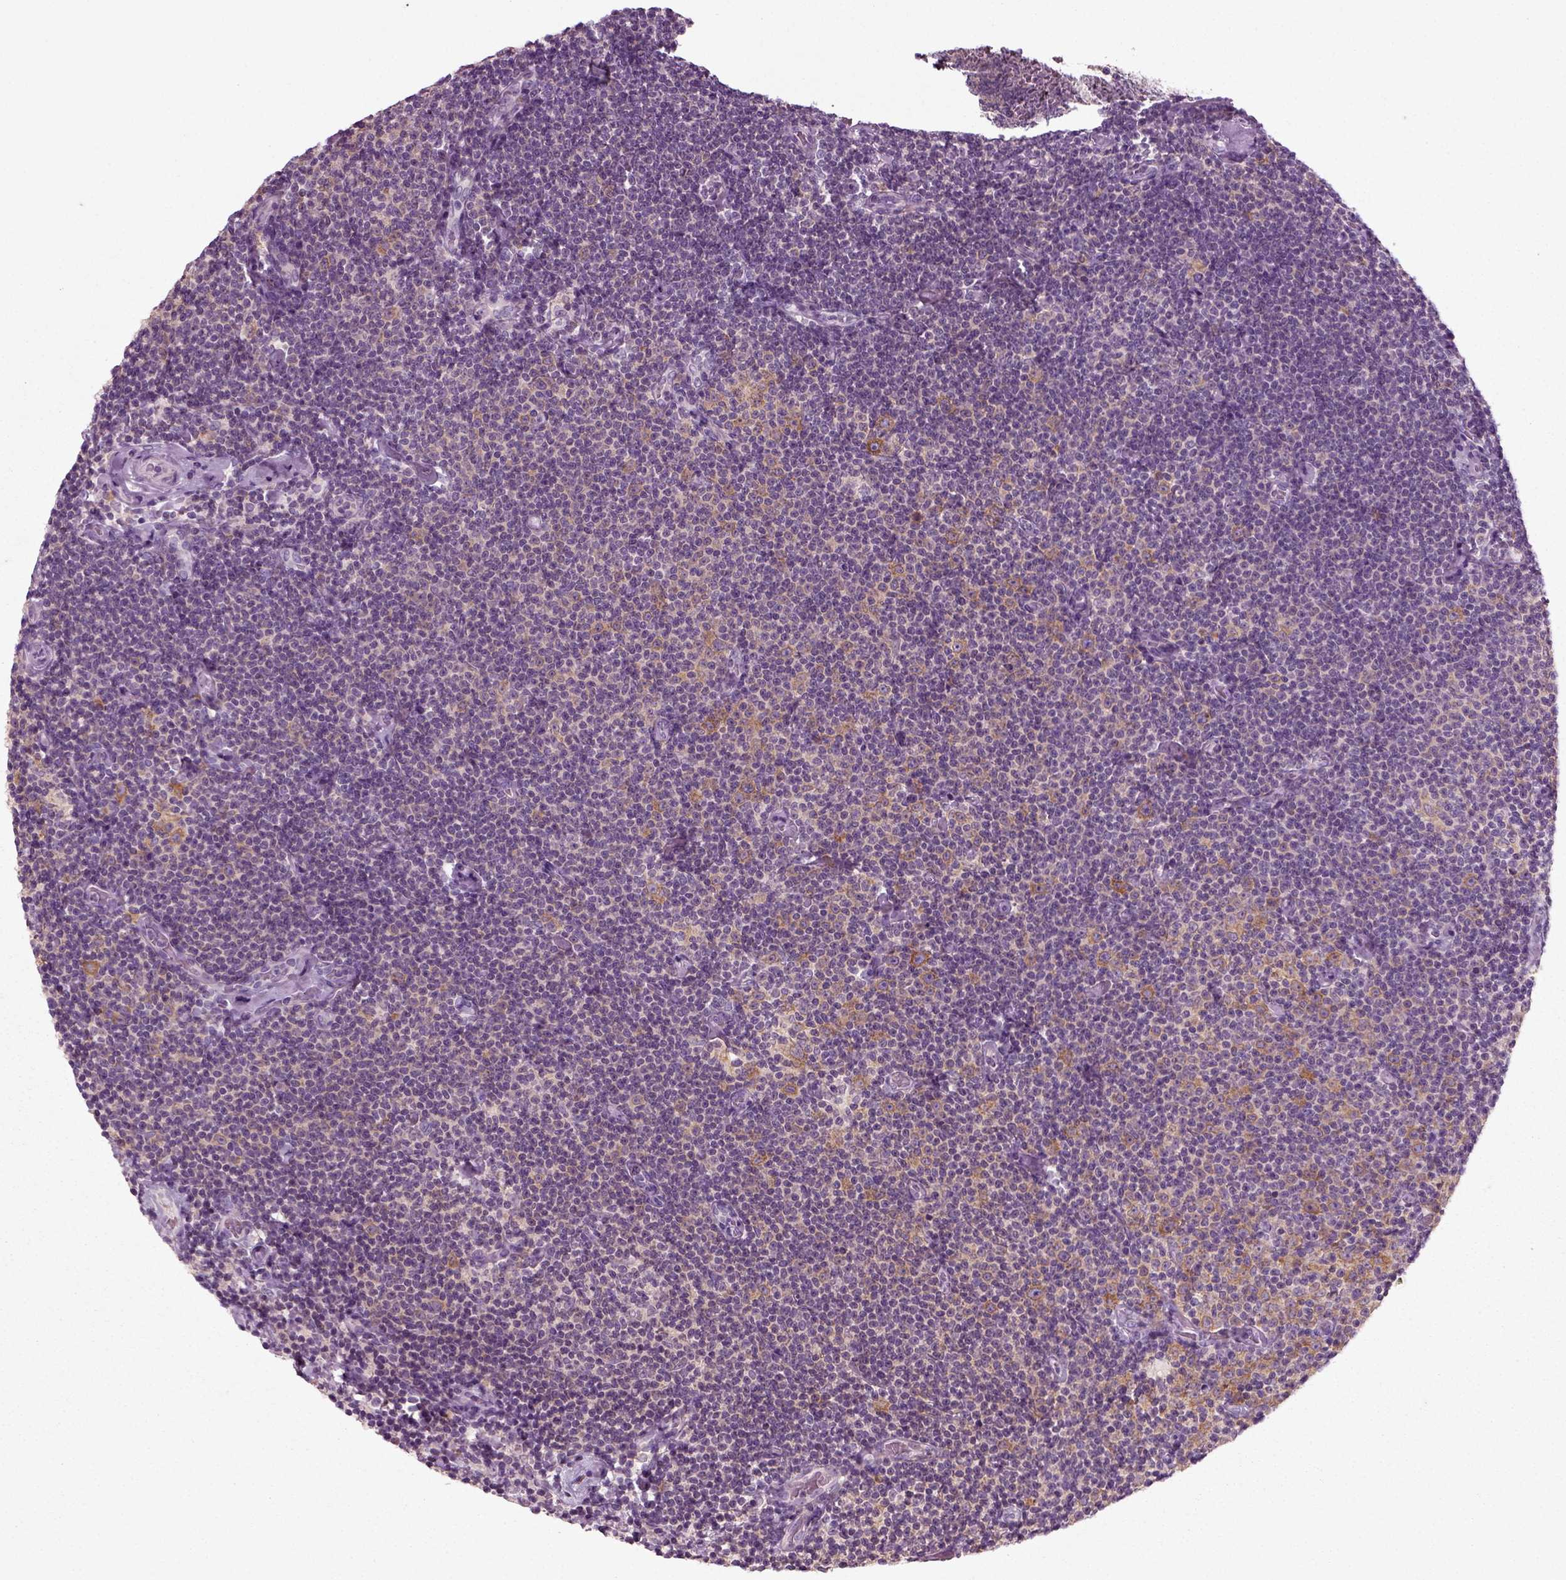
{"staining": {"intensity": "negative", "quantity": "none", "location": "none"}, "tissue": "lymphoma", "cell_type": "Tumor cells", "image_type": "cancer", "snomed": [{"axis": "morphology", "description": "Malignant lymphoma, non-Hodgkin's type, Low grade"}, {"axis": "topography", "description": "Lymph node"}], "caption": "DAB (3,3'-diaminobenzidine) immunohistochemical staining of human low-grade malignant lymphoma, non-Hodgkin's type demonstrates no significant expression in tumor cells.", "gene": "RND2", "patient": {"sex": "male", "age": 81}}